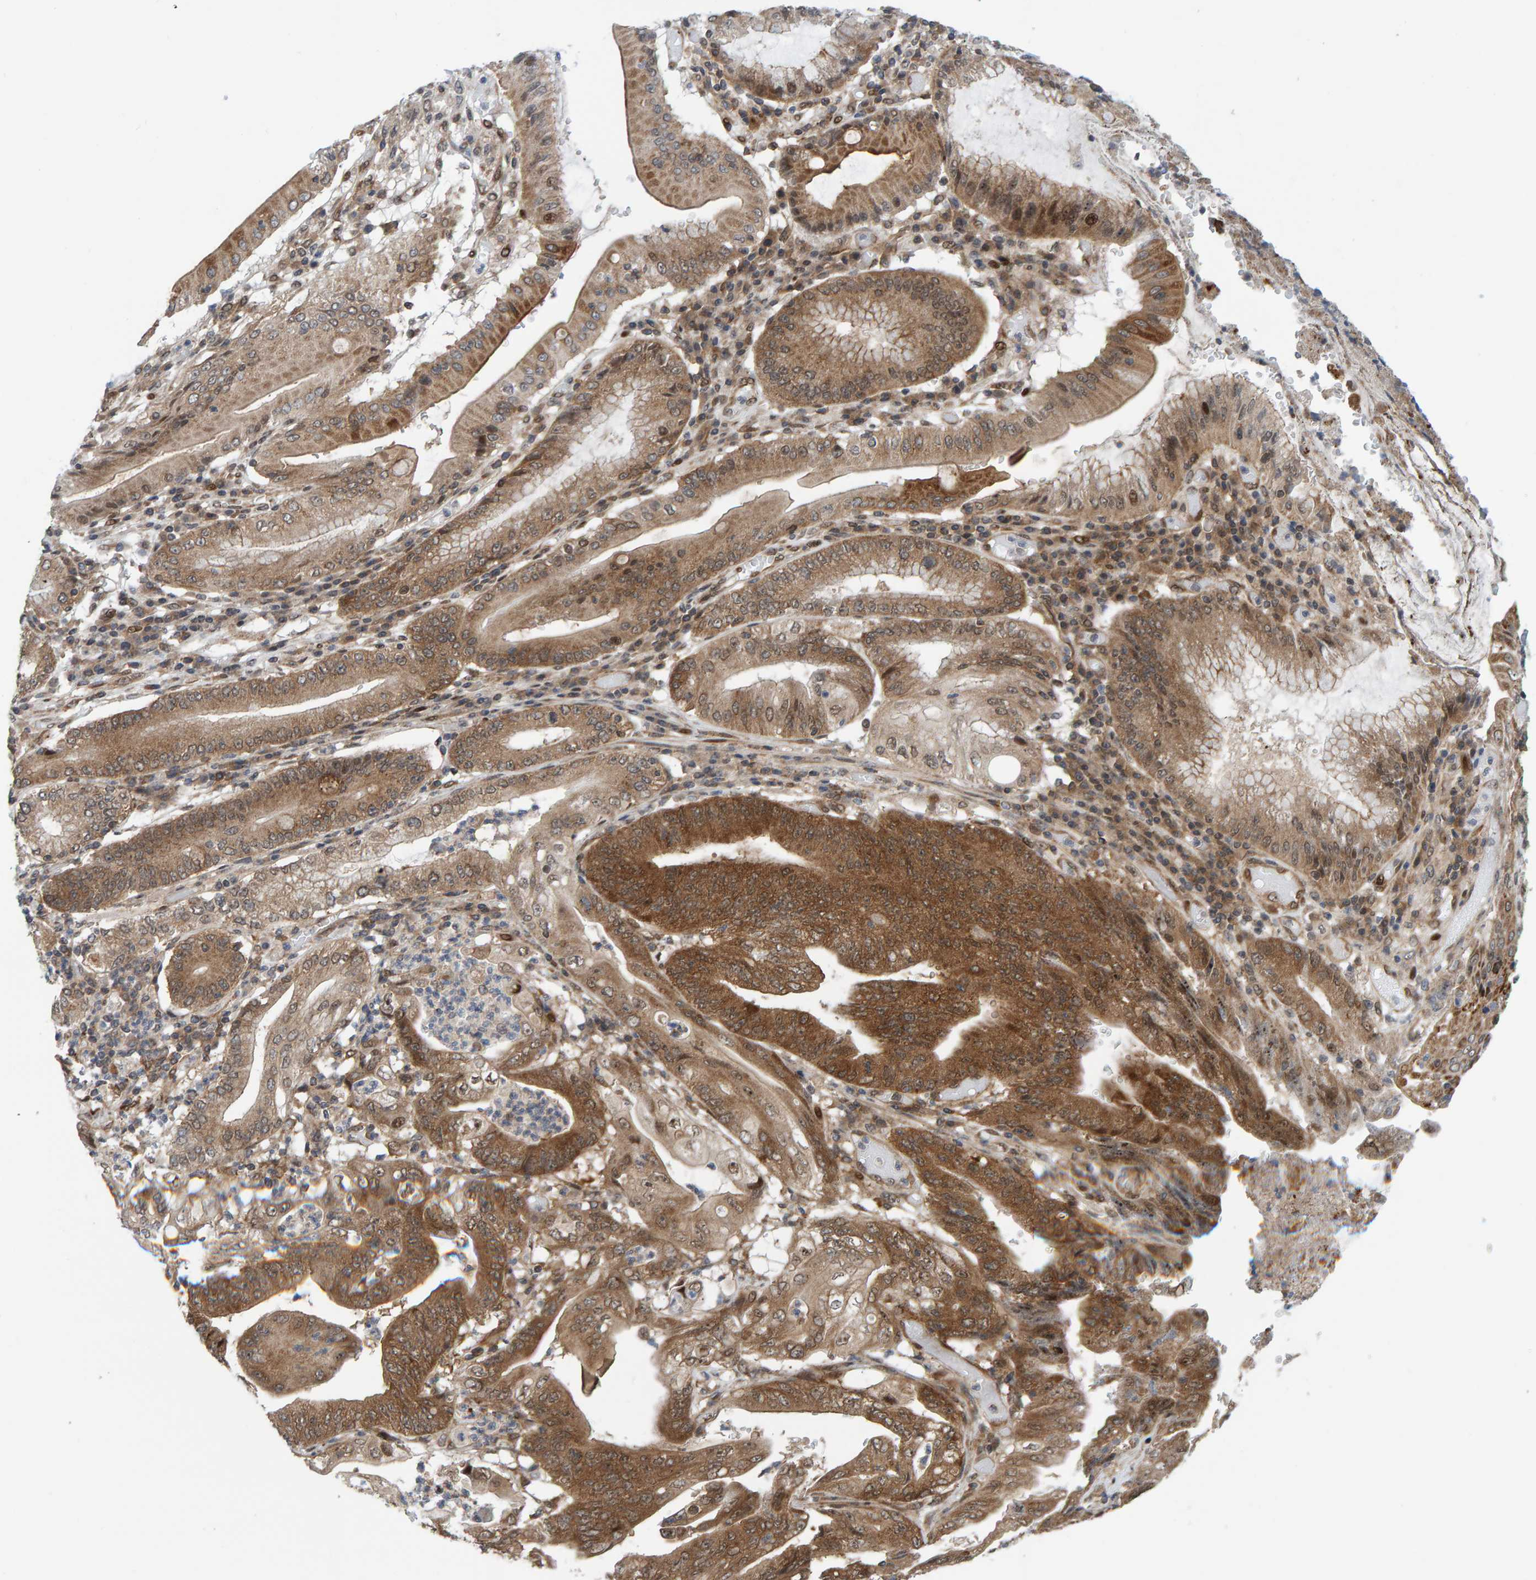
{"staining": {"intensity": "moderate", "quantity": ">75%", "location": "cytoplasmic/membranous,nuclear"}, "tissue": "stomach cancer", "cell_type": "Tumor cells", "image_type": "cancer", "snomed": [{"axis": "morphology", "description": "Adenocarcinoma, NOS"}, {"axis": "topography", "description": "Stomach"}], "caption": "Protein expression analysis of human stomach adenocarcinoma reveals moderate cytoplasmic/membranous and nuclear expression in about >75% of tumor cells. Immunohistochemistry (ihc) stains the protein of interest in brown and the nuclei are stained blue.", "gene": "ZNF366", "patient": {"sex": "female", "age": 73}}